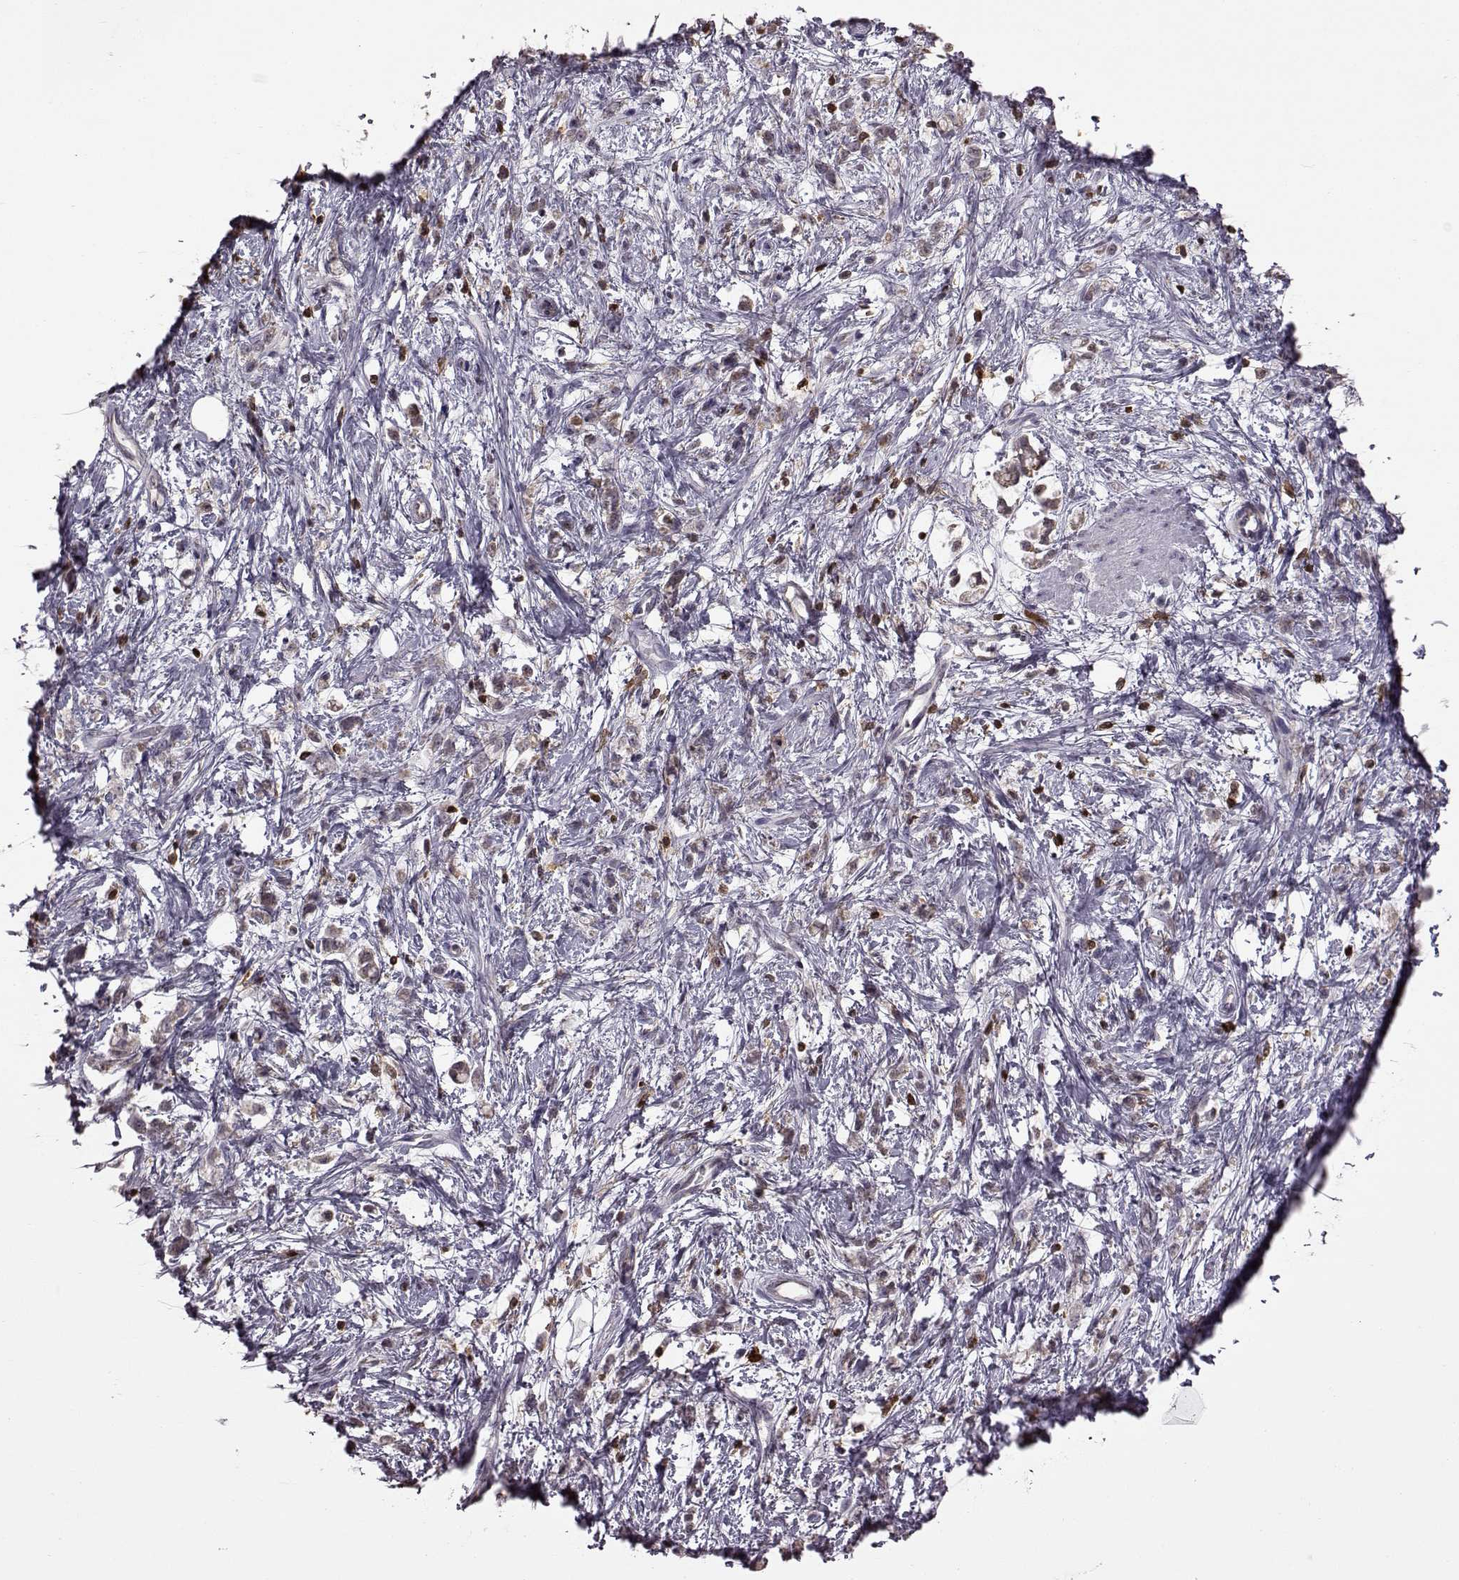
{"staining": {"intensity": "negative", "quantity": "none", "location": "none"}, "tissue": "stomach cancer", "cell_type": "Tumor cells", "image_type": "cancer", "snomed": [{"axis": "morphology", "description": "Adenocarcinoma, NOS"}, {"axis": "topography", "description": "Stomach"}], "caption": "Protein analysis of stomach cancer (adenocarcinoma) demonstrates no significant expression in tumor cells.", "gene": "DOK2", "patient": {"sex": "female", "age": 60}}